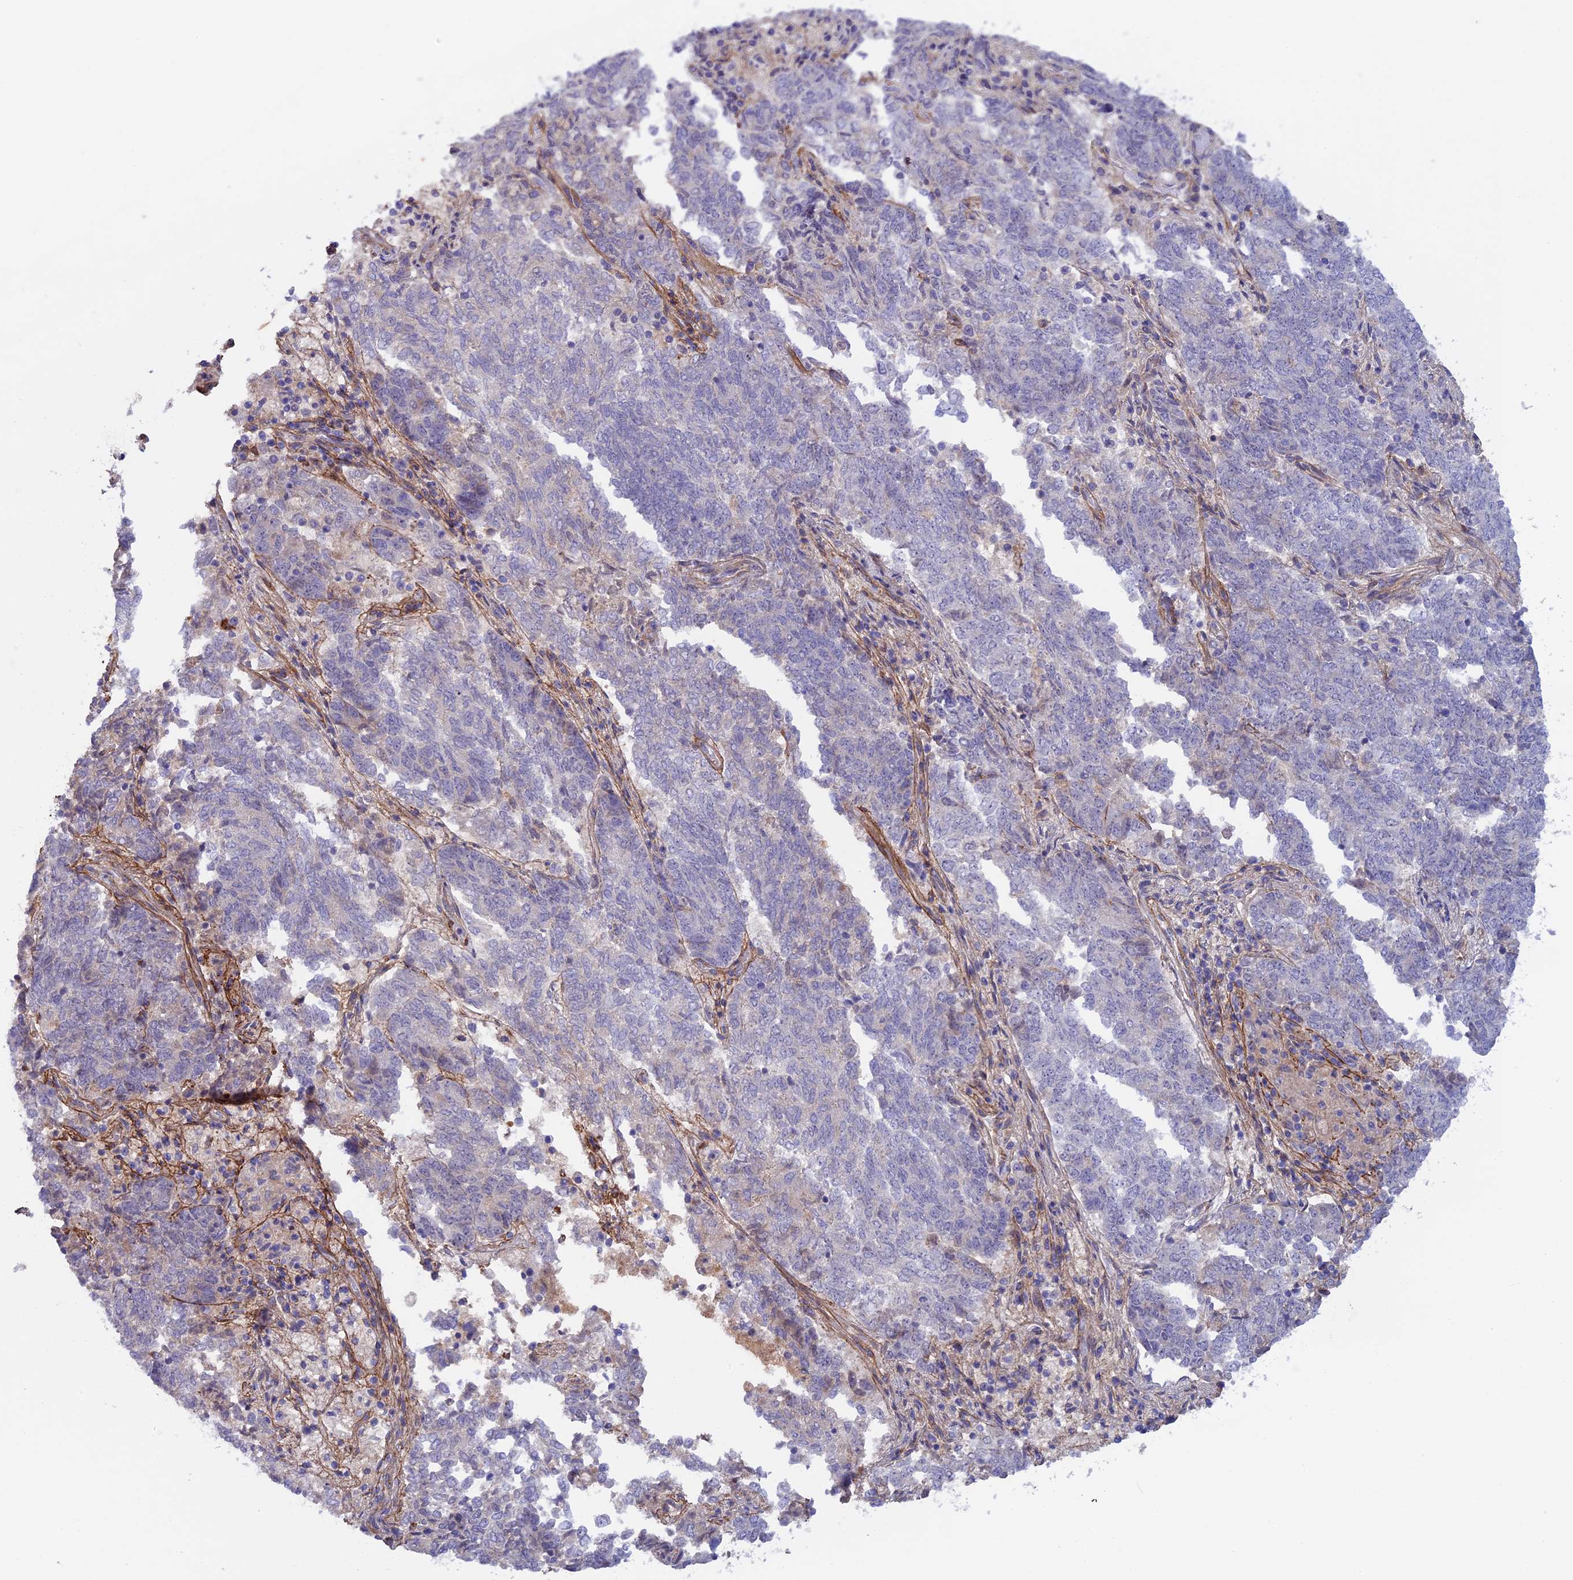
{"staining": {"intensity": "negative", "quantity": "none", "location": "none"}, "tissue": "endometrial cancer", "cell_type": "Tumor cells", "image_type": "cancer", "snomed": [{"axis": "morphology", "description": "Adenocarcinoma, NOS"}, {"axis": "topography", "description": "Endometrium"}], "caption": "Endometrial adenocarcinoma stained for a protein using IHC exhibits no expression tumor cells.", "gene": "COL4A3", "patient": {"sex": "female", "age": 80}}